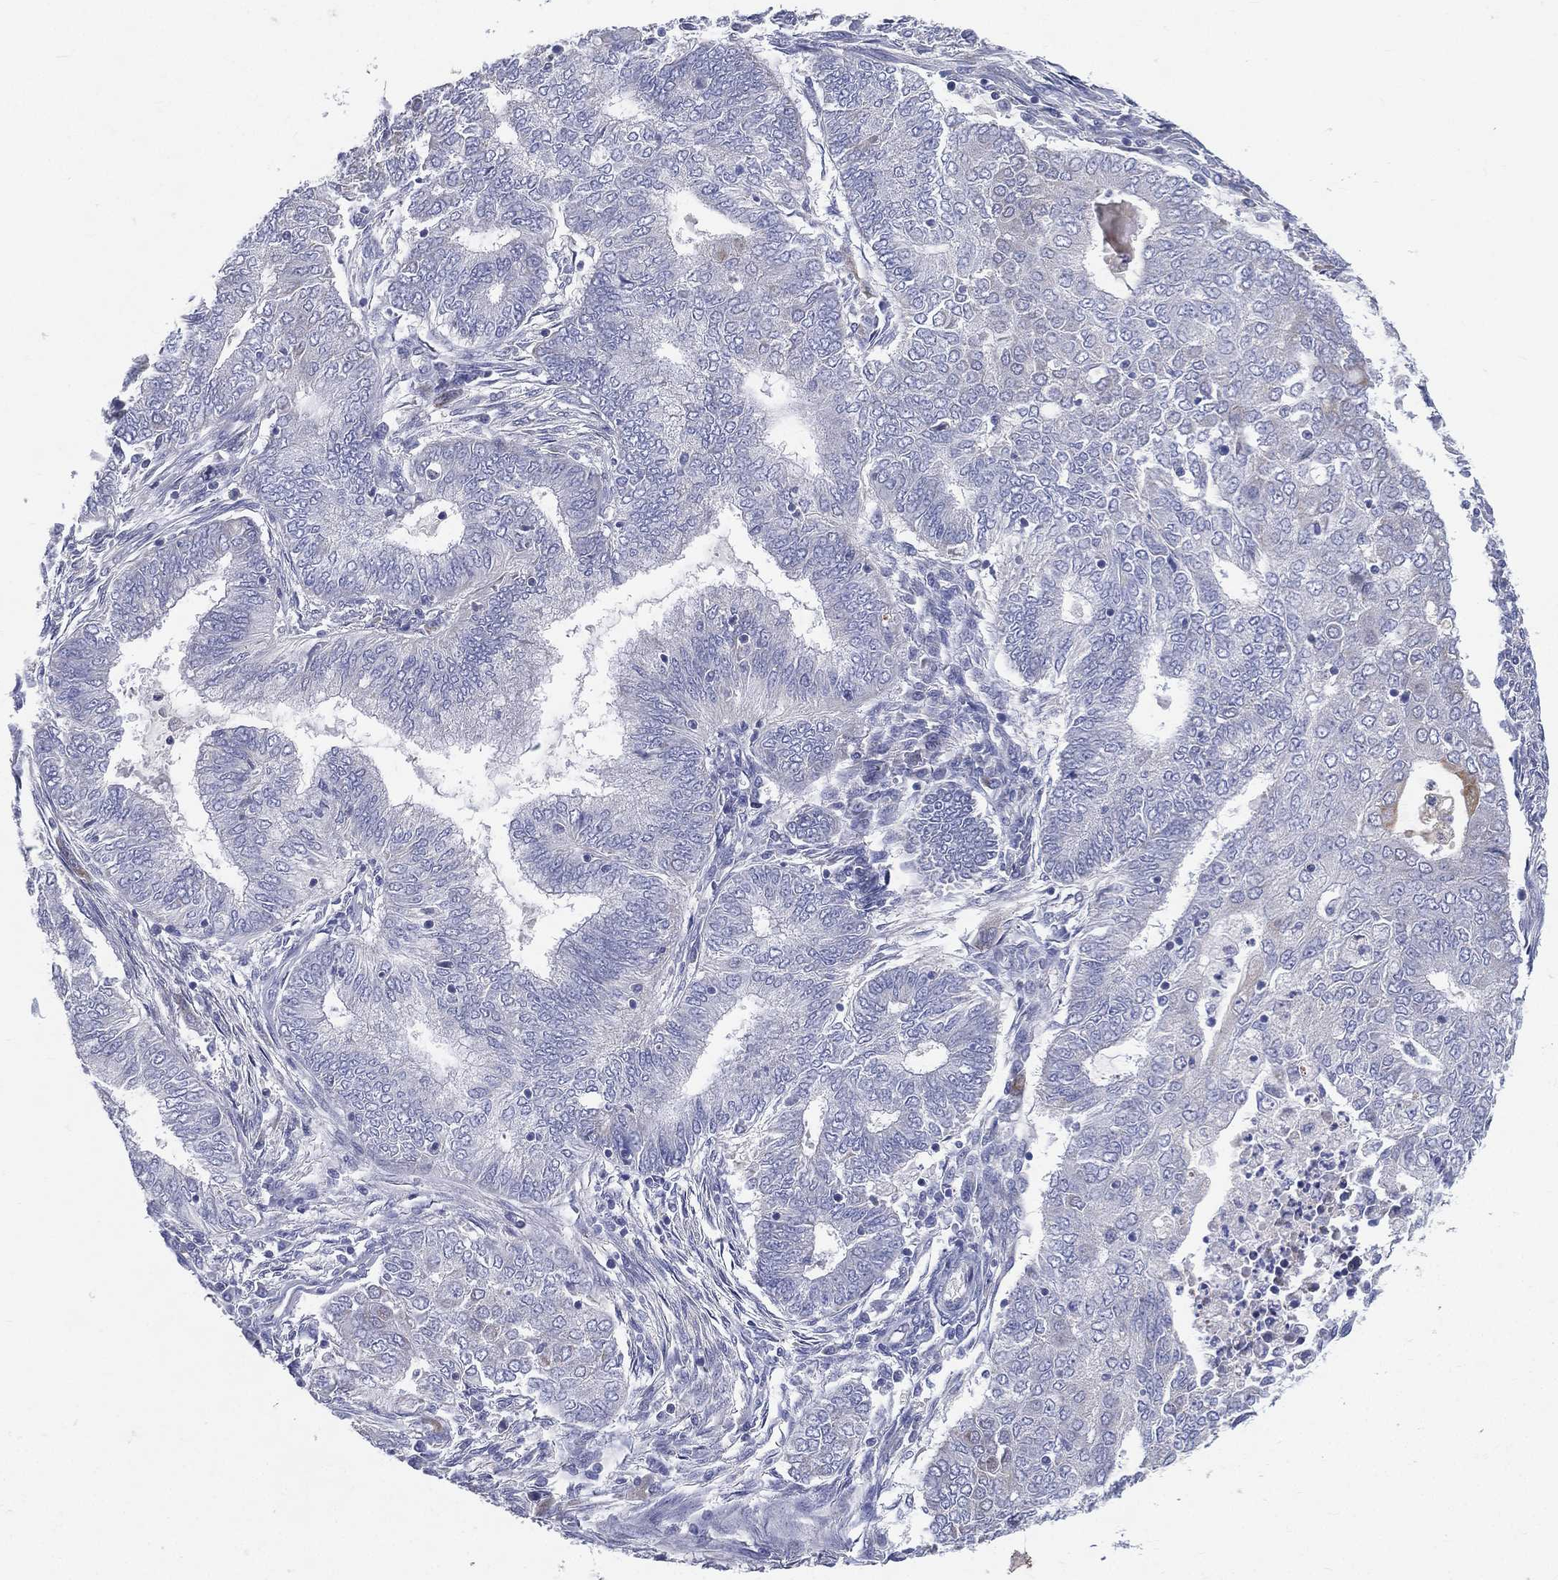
{"staining": {"intensity": "negative", "quantity": "none", "location": "none"}, "tissue": "endometrial cancer", "cell_type": "Tumor cells", "image_type": "cancer", "snomed": [{"axis": "morphology", "description": "Adenocarcinoma, NOS"}, {"axis": "topography", "description": "Endometrium"}], "caption": "A histopathology image of human endometrial cancer (adenocarcinoma) is negative for staining in tumor cells.", "gene": "PWWP3A", "patient": {"sex": "female", "age": 62}}